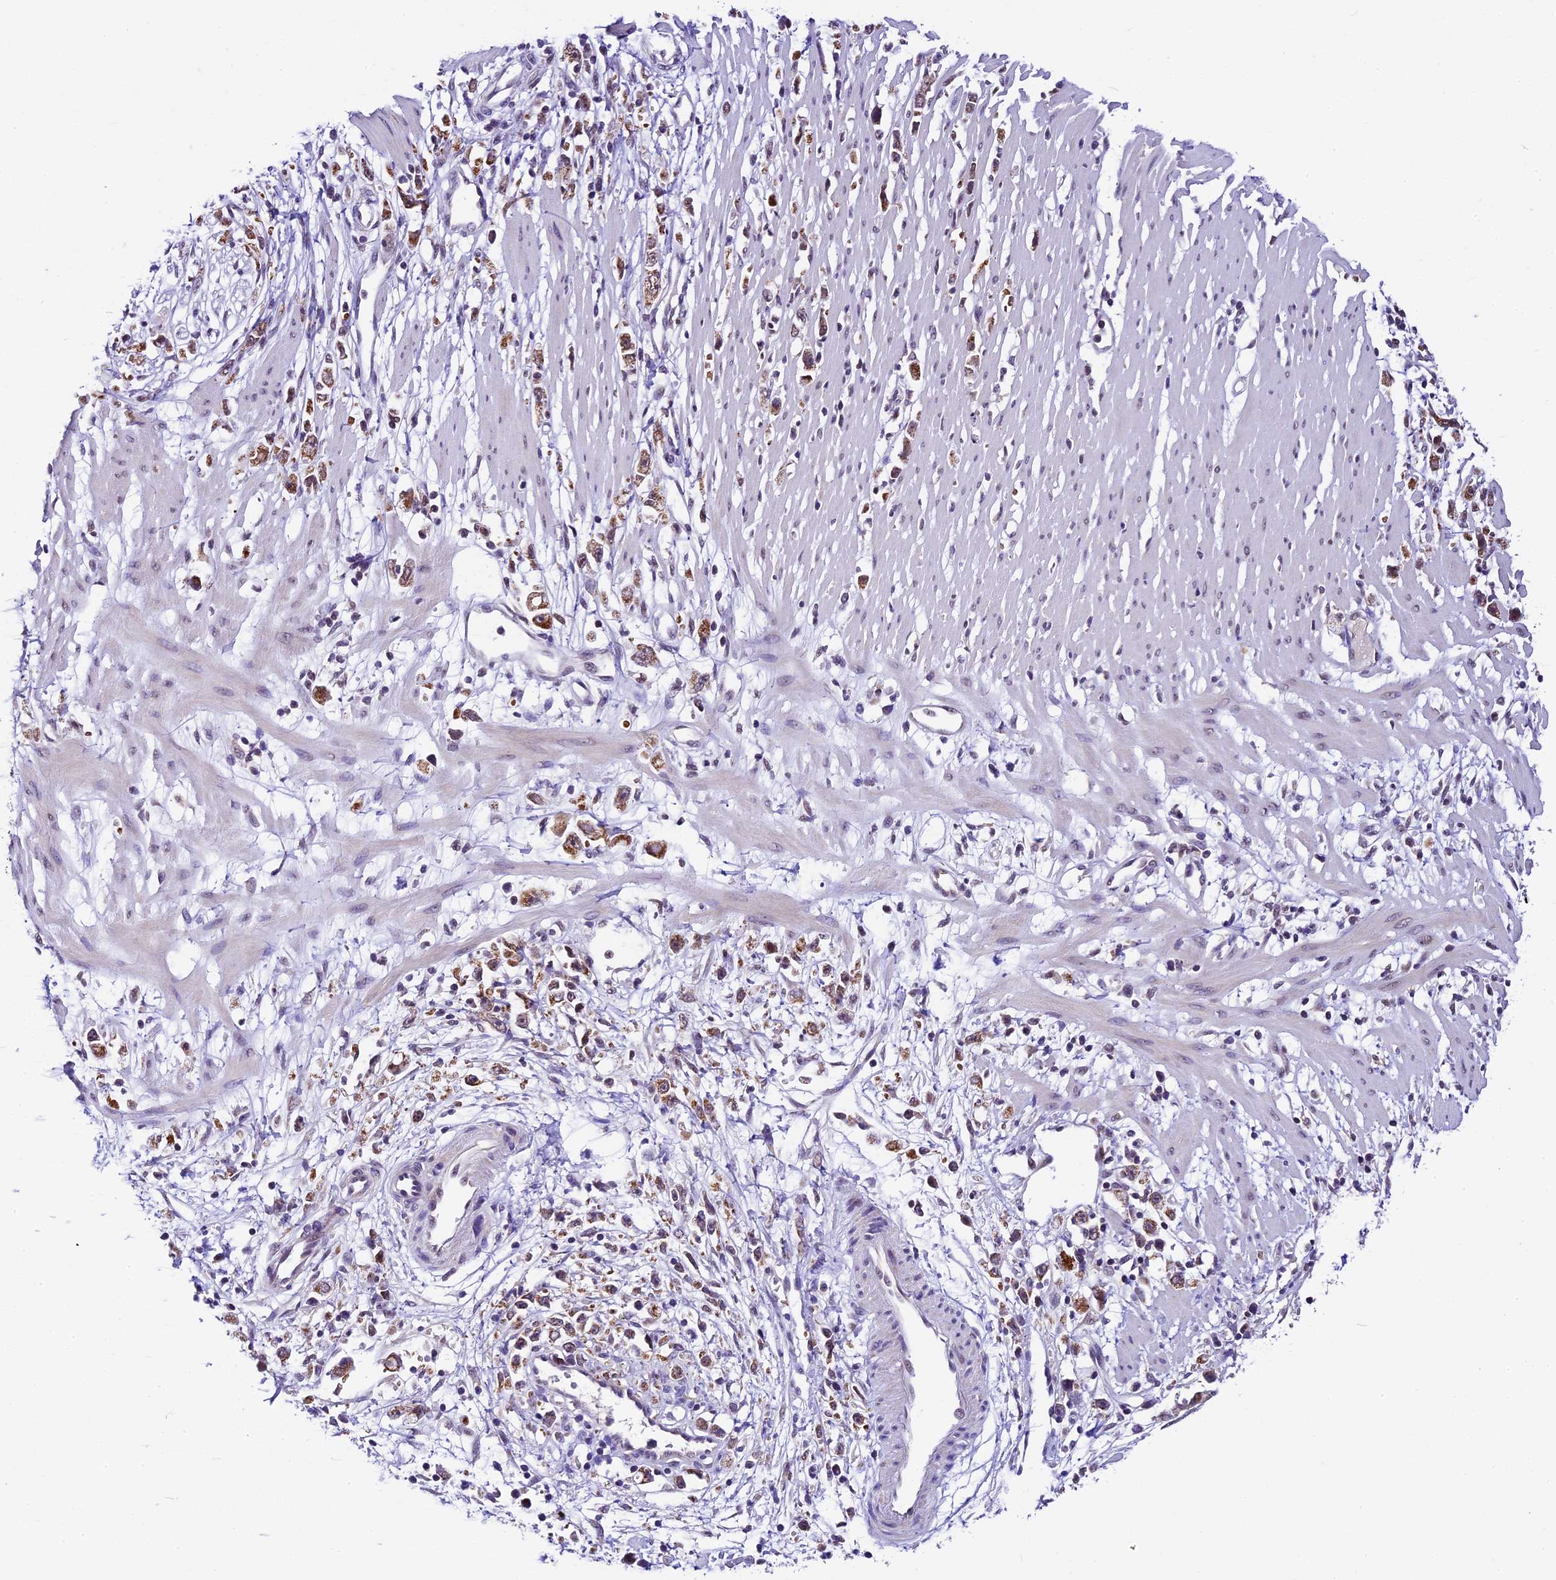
{"staining": {"intensity": "moderate", "quantity": ">75%", "location": "cytoplasmic/membranous"}, "tissue": "stomach cancer", "cell_type": "Tumor cells", "image_type": "cancer", "snomed": [{"axis": "morphology", "description": "Adenocarcinoma, NOS"}, {"axis": "topography", "description": "Stomach"}], "caption": "Stomach cancer was stained to show a protein in brown. There is medium levels of moderate cytoplasmic/membranous expression in about >75% of tumor cells.", "gene": "CARS2", "patient": {"sex": "female", "age": 59}}